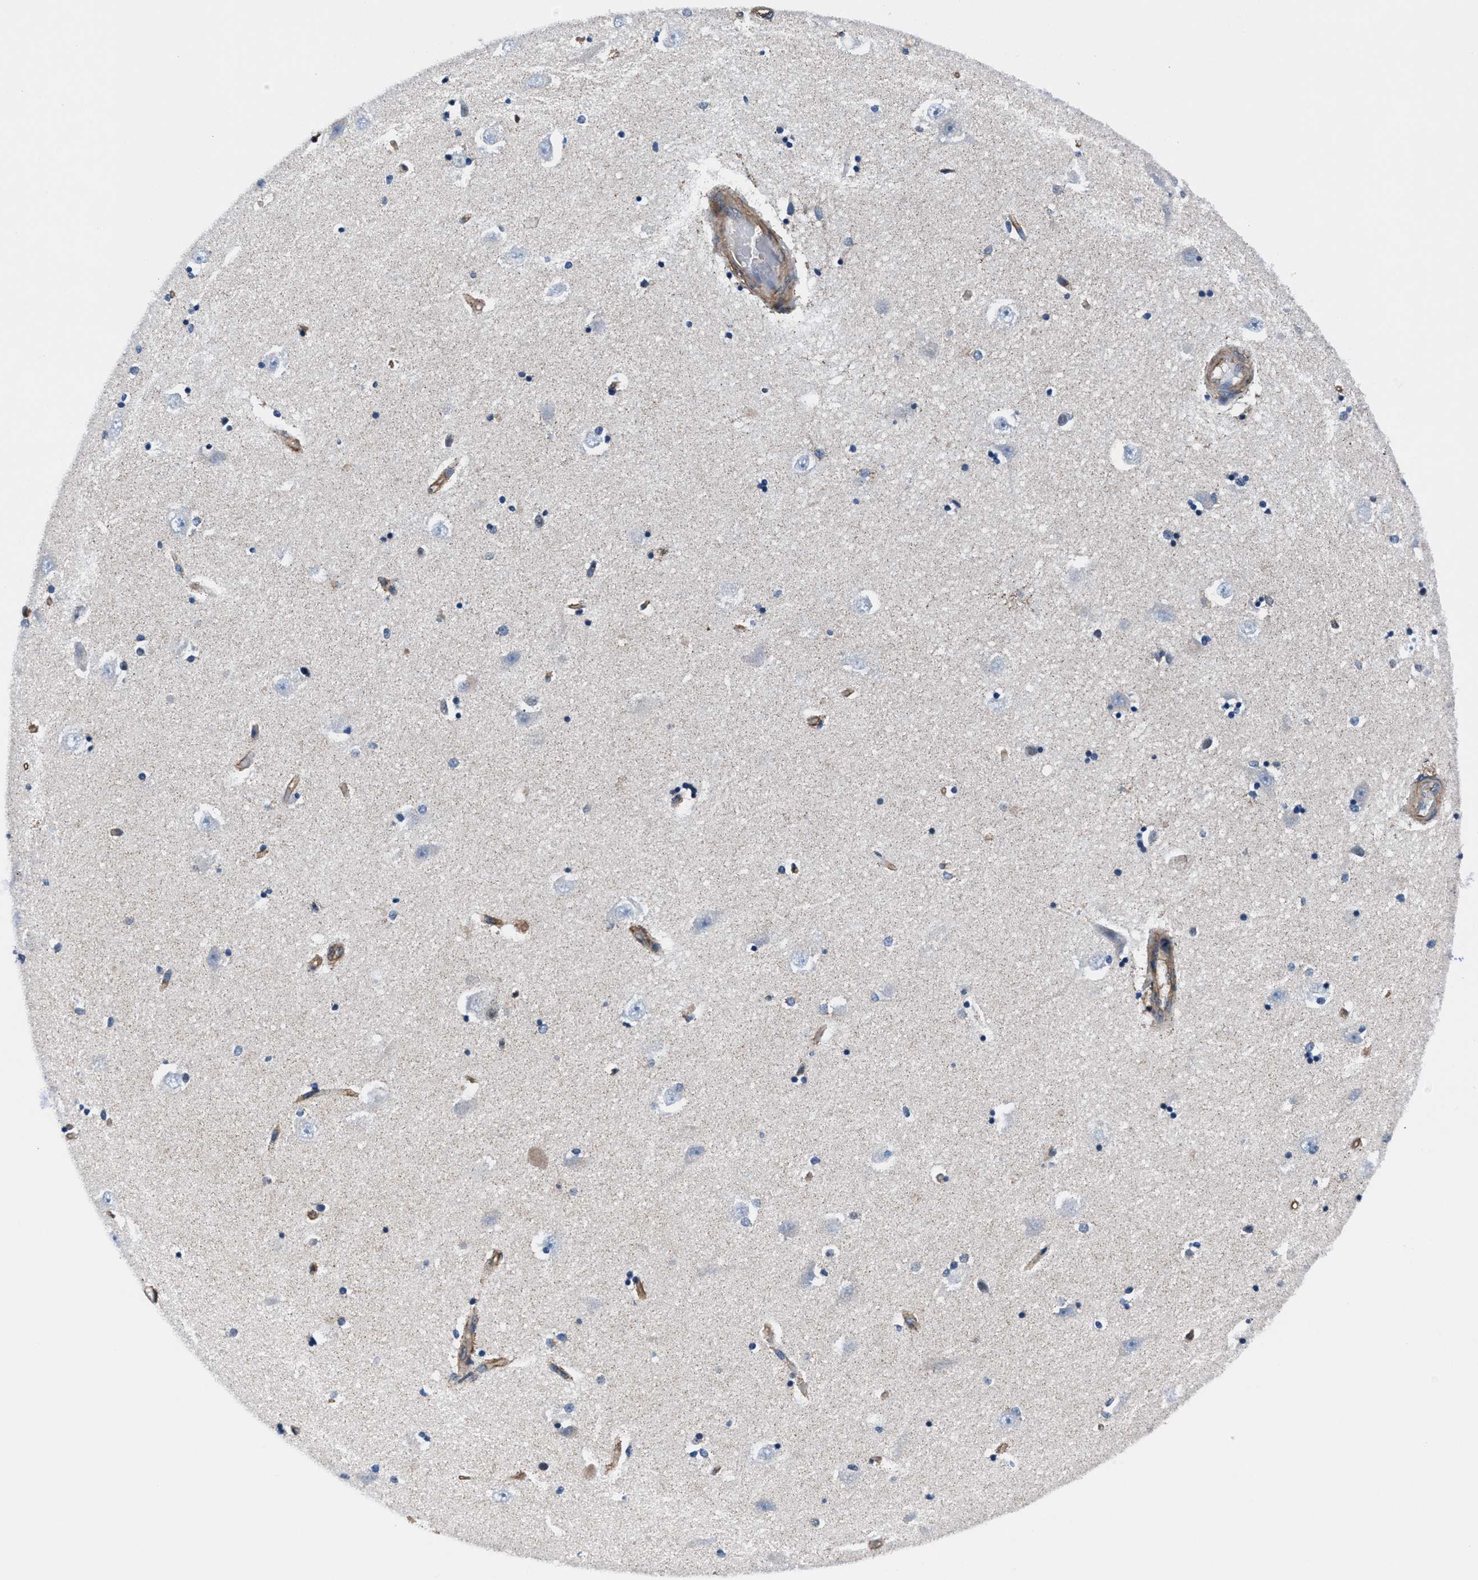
{"staining": {"intensity": "moderate", "quantity": "<25%", "location": "cytoplasmic/membranous"}, "tissue": "hippocampus", "cell_type": "Glial cells", "image_type": "normal", "snomed": [{"axis": "morphology", "description": "Normal tissue, NOS"}, {"axis": "topography", "description": "Hippocampus"}], "caption": "Approximately <25% of glial cells in unremarkable human hippocampus demonstrate moderate cytoplasmic/membranous protein positivity as visualized by brown immunohistochemical staining.", "gene": "NKTR", "patient": {"sex": "male", "age": 45}}